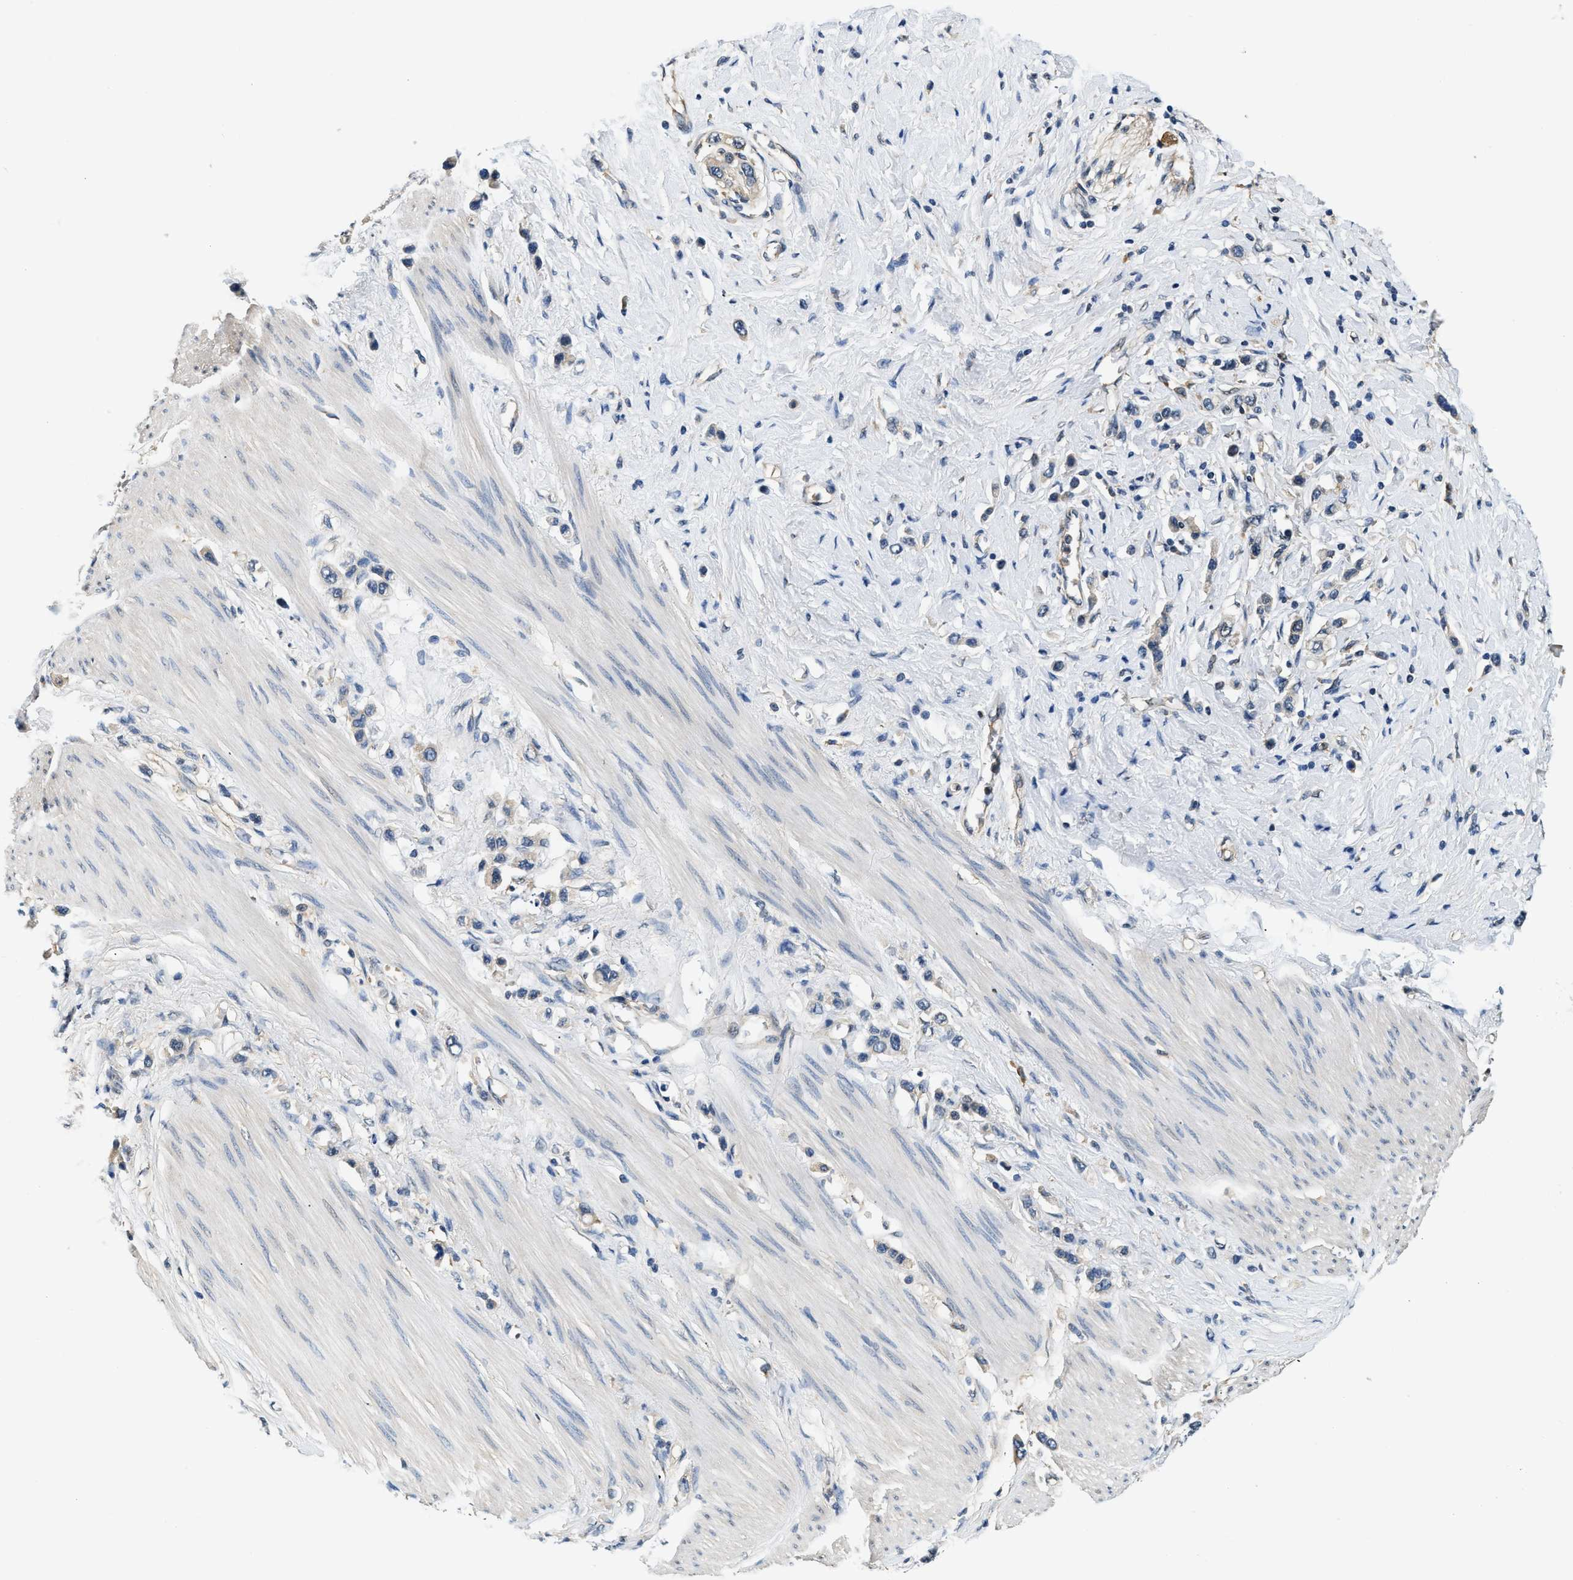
{"staining": {"intensity": "negative", "quantity": "none", "location": "none"}, "tissue": "stomach cancer", "cell_type": "Tumor cells", "image_type": "cancer", "snomed": [{"axis": "morphology", "description": "Adenocarcinoma, NOS"}, {"axis": "topography", "description": "Stomach"}], "caption": "This is an immunohistochemistry (IHC) photomicrograph of human stomach adenocarcinoma. There is no expression in tumor cells.", "gene": "BCL7C", "patient": {"sex": "female", "age": 65}}